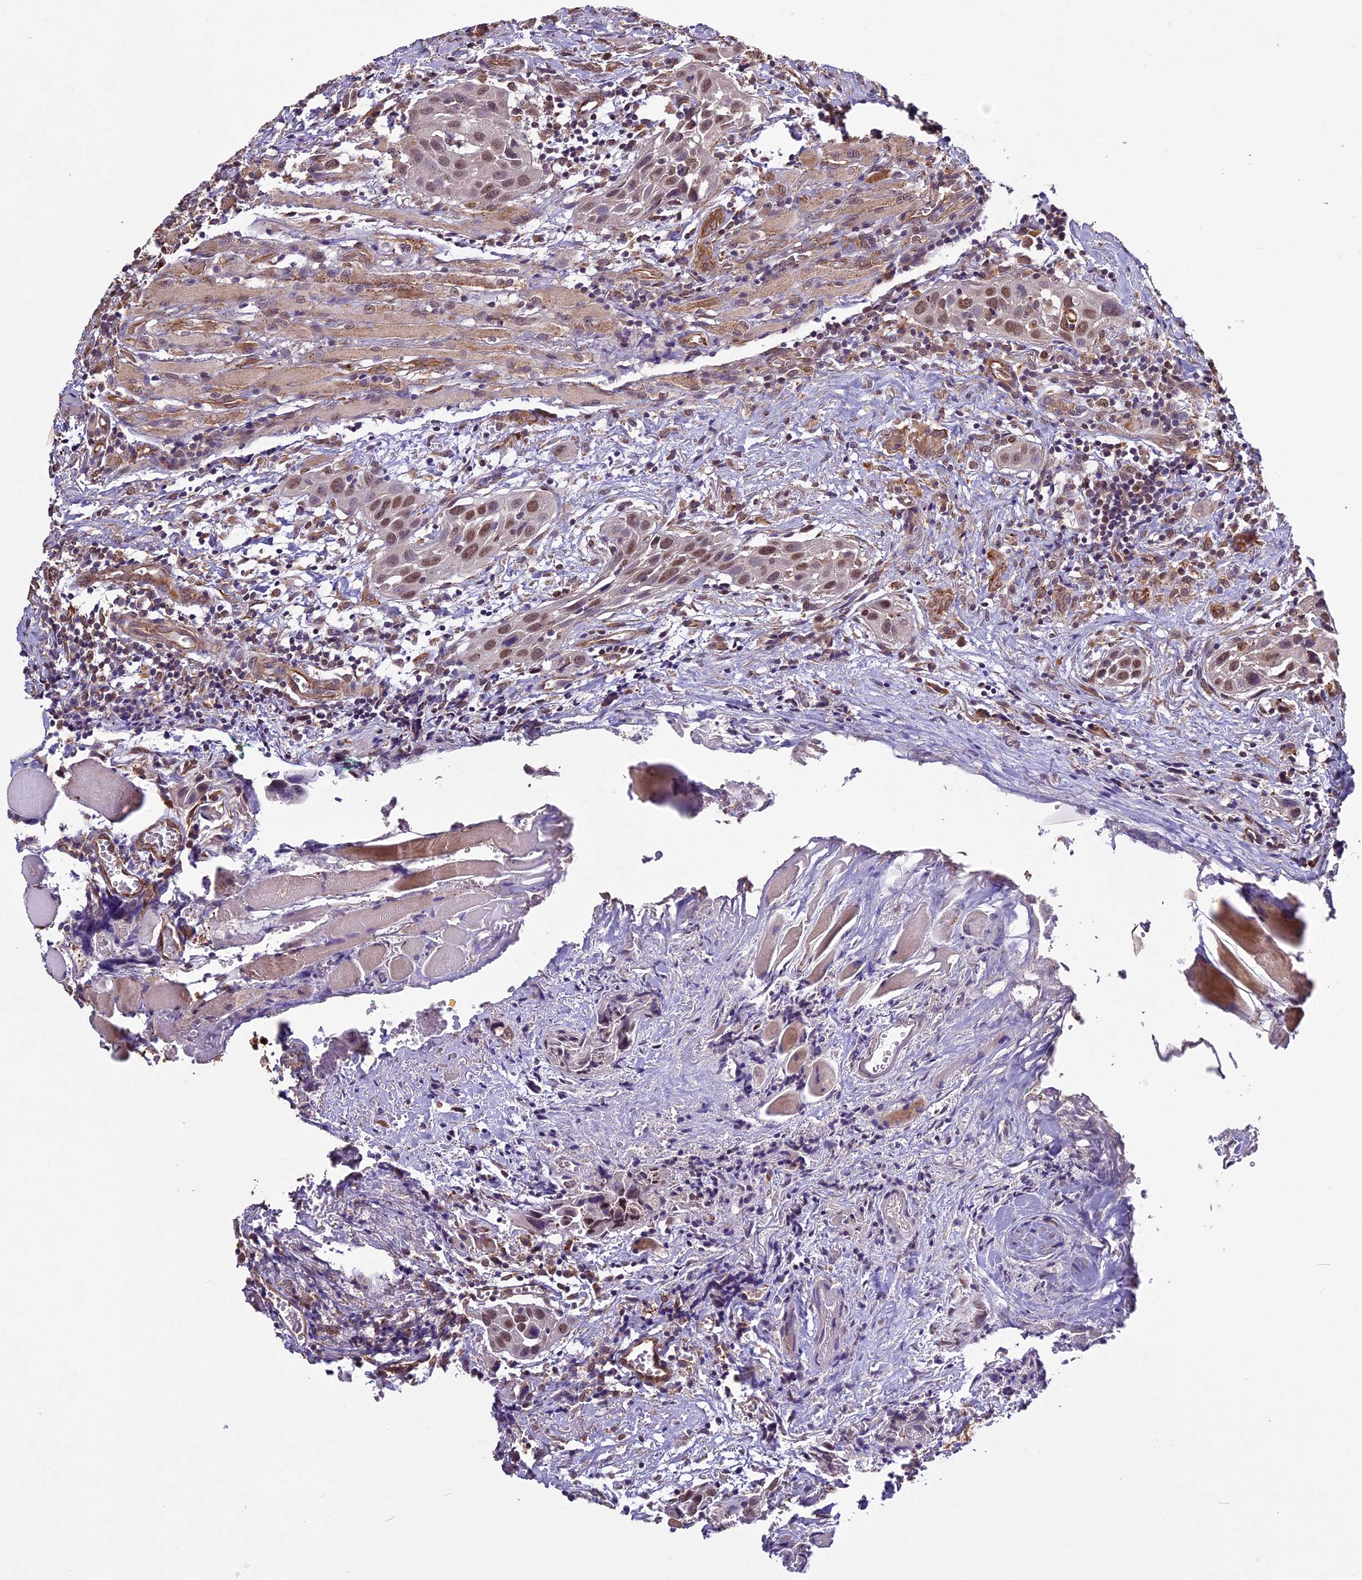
{"staining": {"intensity": "moderate", "quantity": ">75%", "location": "nuclear"}, "tissue": "head and neck cancer", "cell_type": "Tumor cells", "image_type": "cancer", "snomed": [{"axis": "morphology", "description": "Squamous cell carcinoma, NOS"}, {"axis": "topography", "description": "Oral tissue"}, {"axis": "topography", "description": "Head-Neck"}], "caption": "Brown immunohistochemical staining in head and neck squamous cell carcinoma shows moderate nuclear positivity in approximately >75% of tumor cells.", "gene": "C3orf70", "patient": {"sex": "female", "age": 50}}